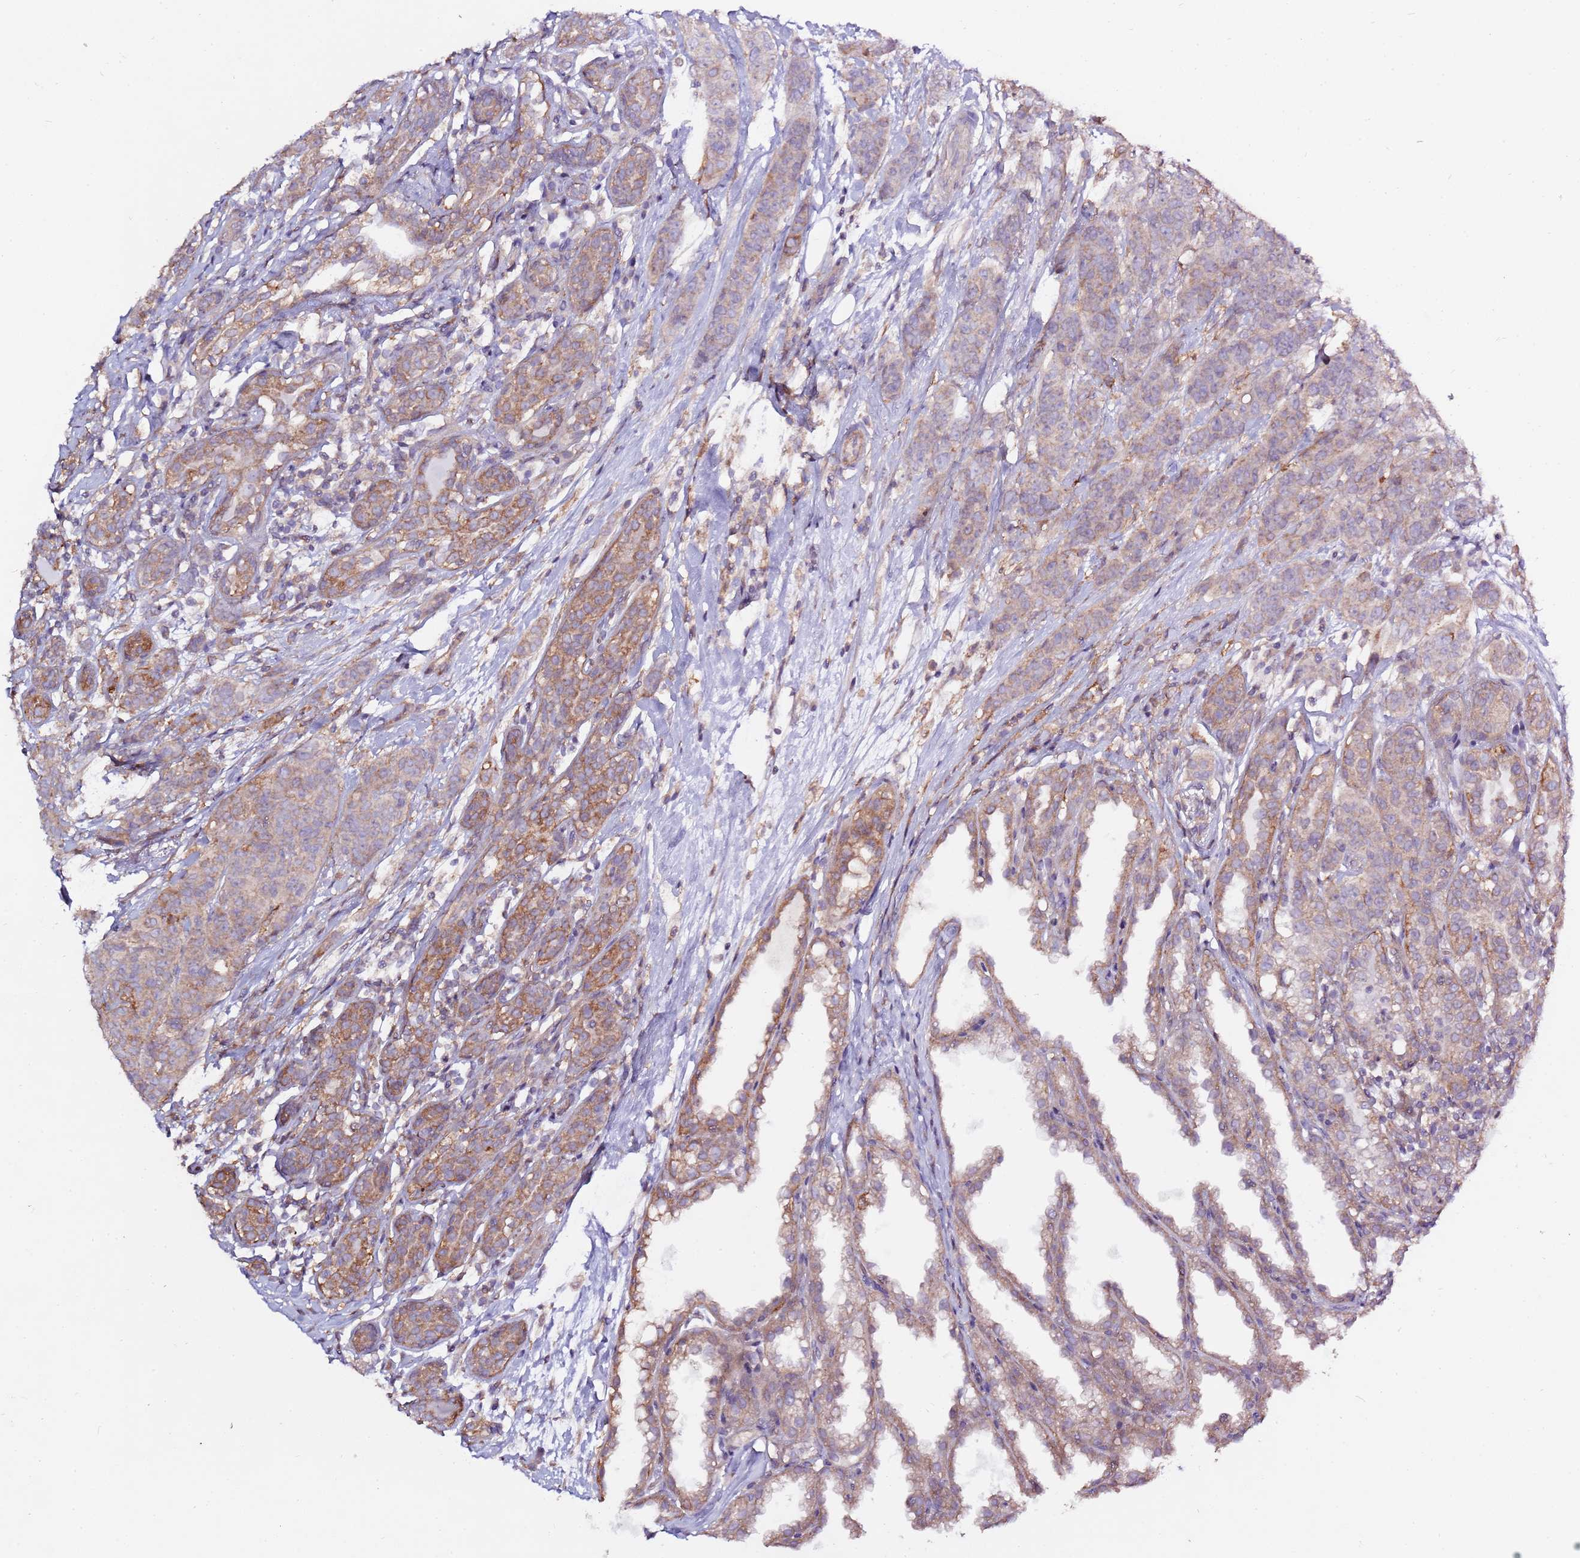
{"staining": {"intensity": "moderate", "quantity": "25%-75%", "location": "cytoplasmic/membranous"}, "tissue": "breast cancer", "cell_type": "Tumor cells", "image_type": "cancer", "snomed": [{"axis": "morphology", "description": "Duct carcinoma"}, {"axis": "topography", "description": "Breast"}], "caption": "Breast cancer (invasive ductal carcinoma) was stained to show a protein in brown. There is medium levels of moderate cytoplasmic/membranous expression in approximately 25%-75% of tumor cells.", "gene": "EVA1B", "patient": {"sex": "female", "age": 40}}